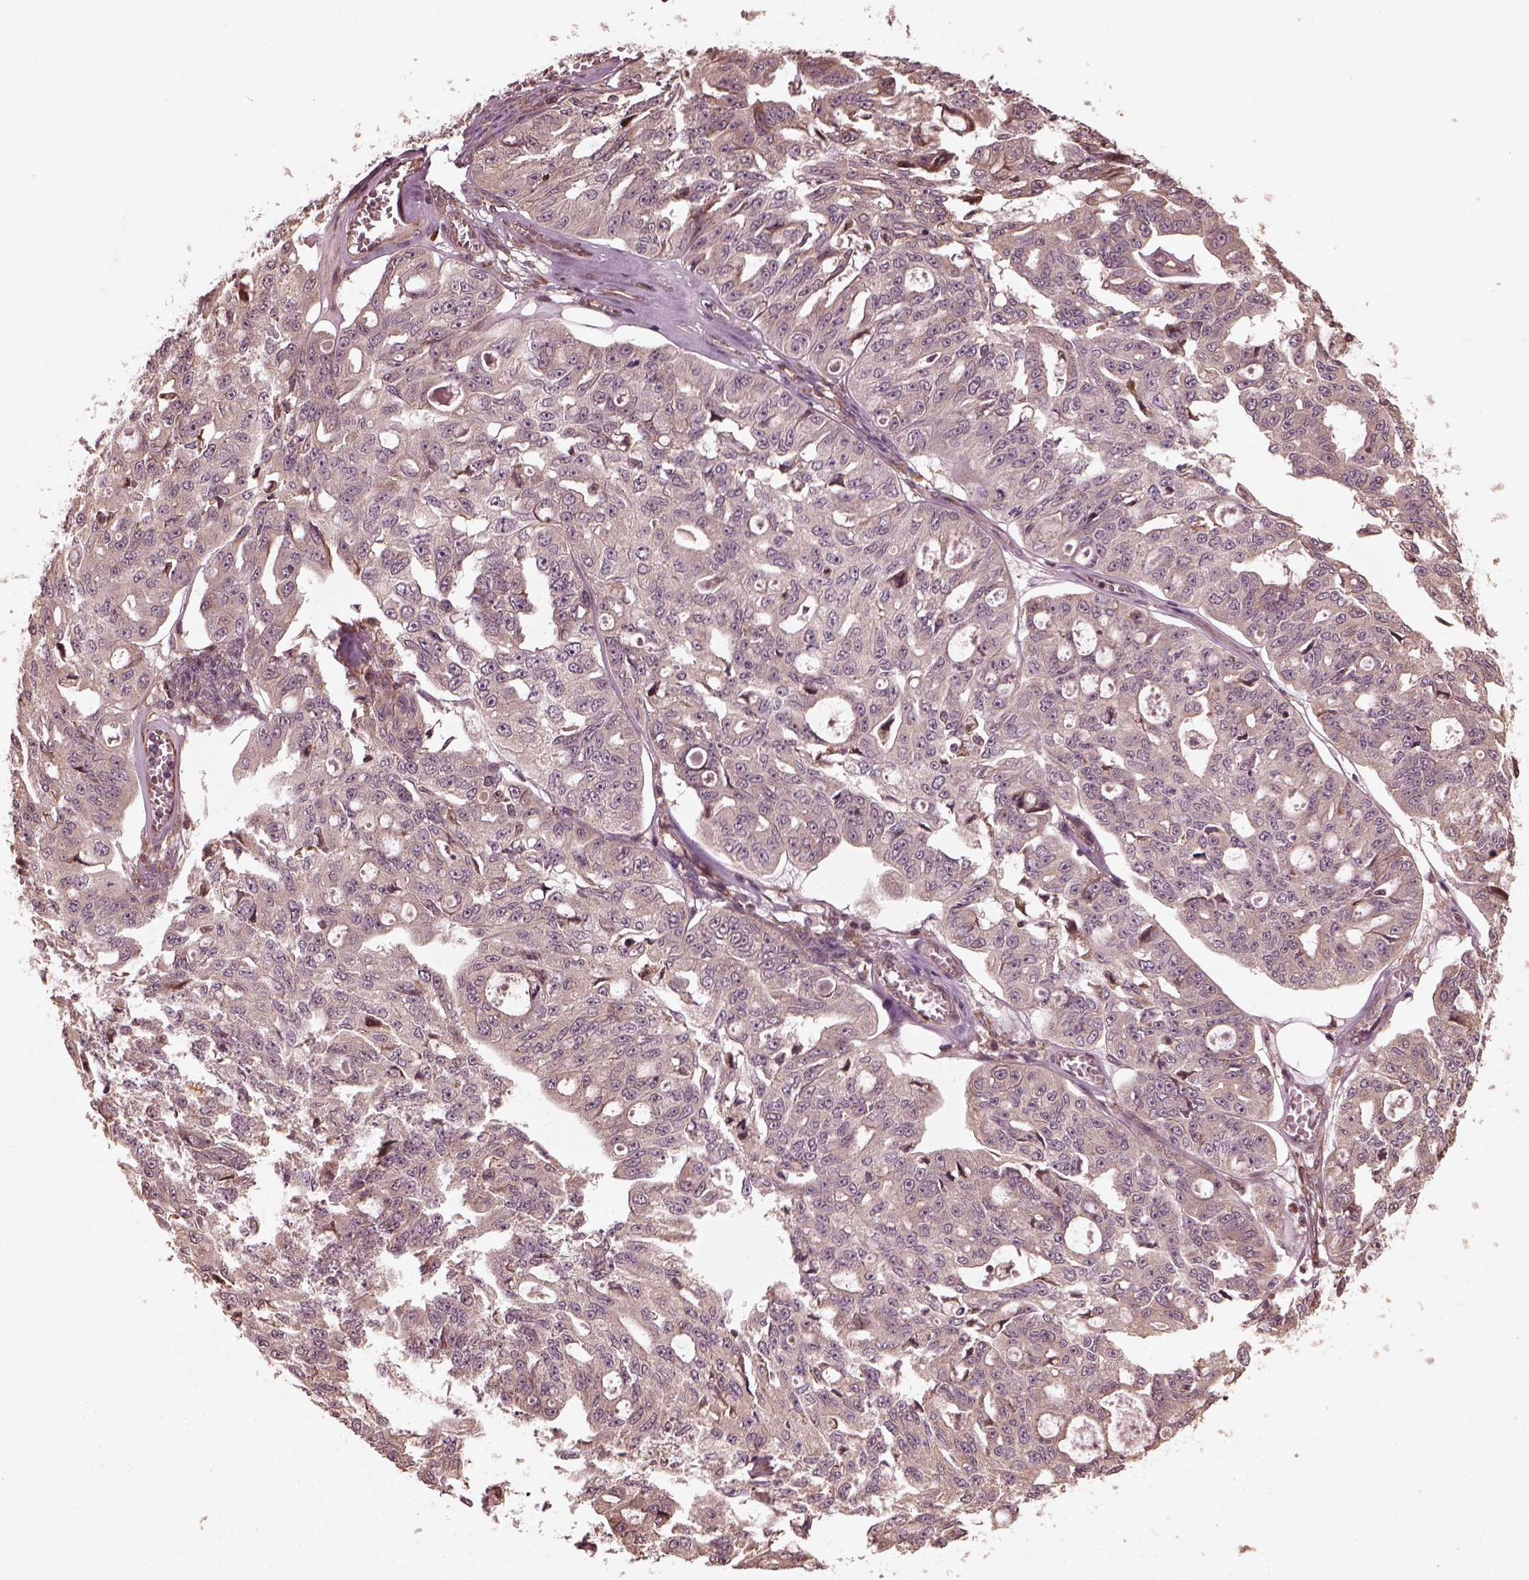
{"staining": {"intensity": "negative", "quantity": "none", "location": "none"}, "tissue": "ovarian cancer", "cell_type": "Tumor cells", "image_type": "cancer", "snomed": [{"axis": "morphology", "description": "Carcinoma, endometroid"}, {"axis": "topography", "description": "Ovary"}], "caption": "A histopathology image of human ovarian cancer (endometroid carcinoma) is negative for staining in tumor cells. (Stains: DAB IHC with hematoxylin counter stain, Microscopy: brightfield microscopy at high magnification).", "gene": "ZNF292", "patient": {"sex": "female", "age": 65}}